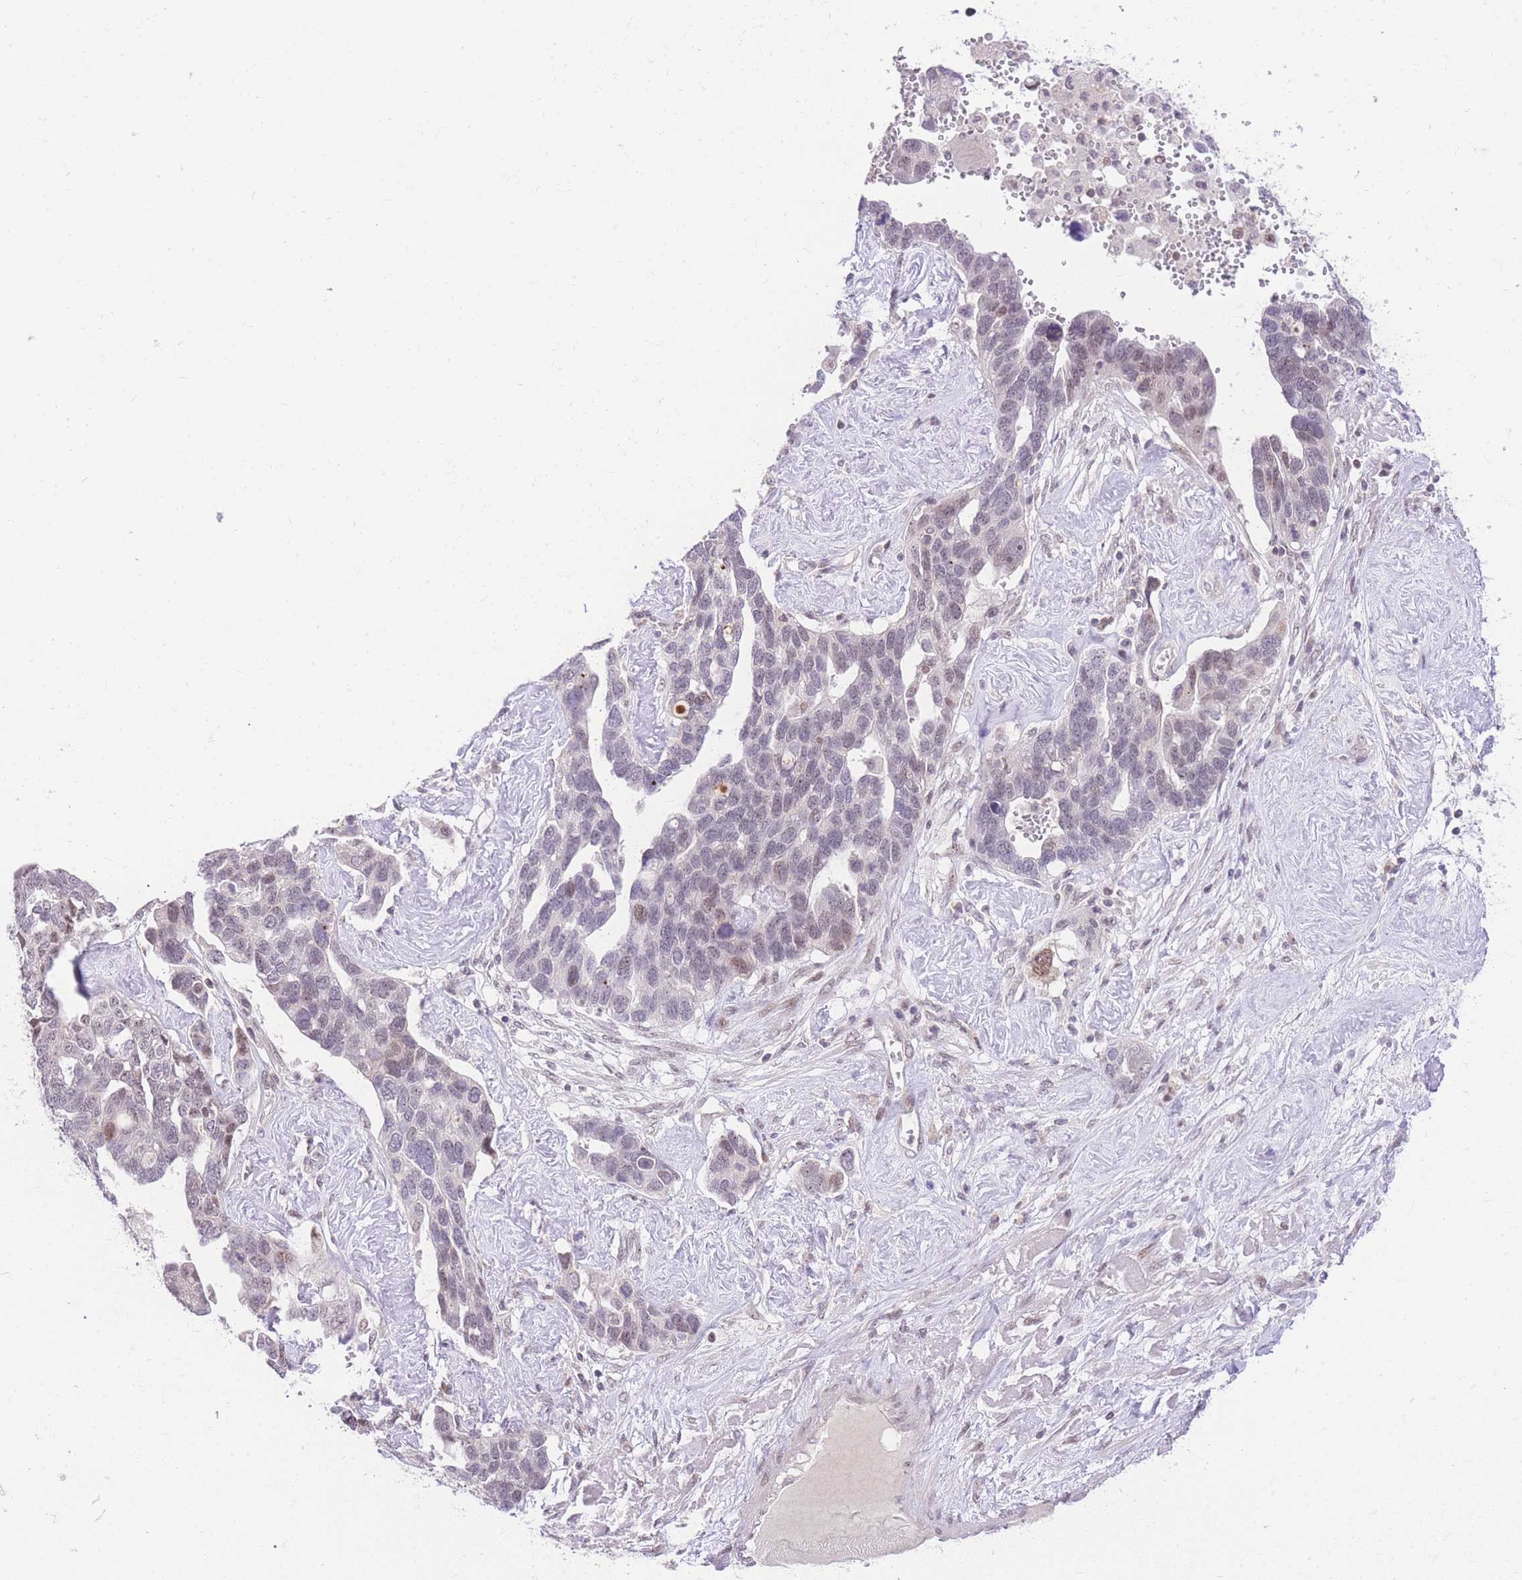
{"staining": {"intensity": "weak", "quantity": "<25%", "location": "nuclear"}, "tissue": "ovarian cancer", "cell_type": "Tumor cells", "image_type": "cancer", "snomed": [{"axis": "morphology", "description": "Cystadenocarcinoma, serous, NOS"}, {"axis": "topography", "description": "Ovary"}], "caption": "Immunohistochemistry histopathology image of human serous cystadenocarcinoma (ovarian) stained for a protein (brown), which displays no staining in tumor cells.", "gene": "STK39", "patient": {"sex": "female", "age": 54}}